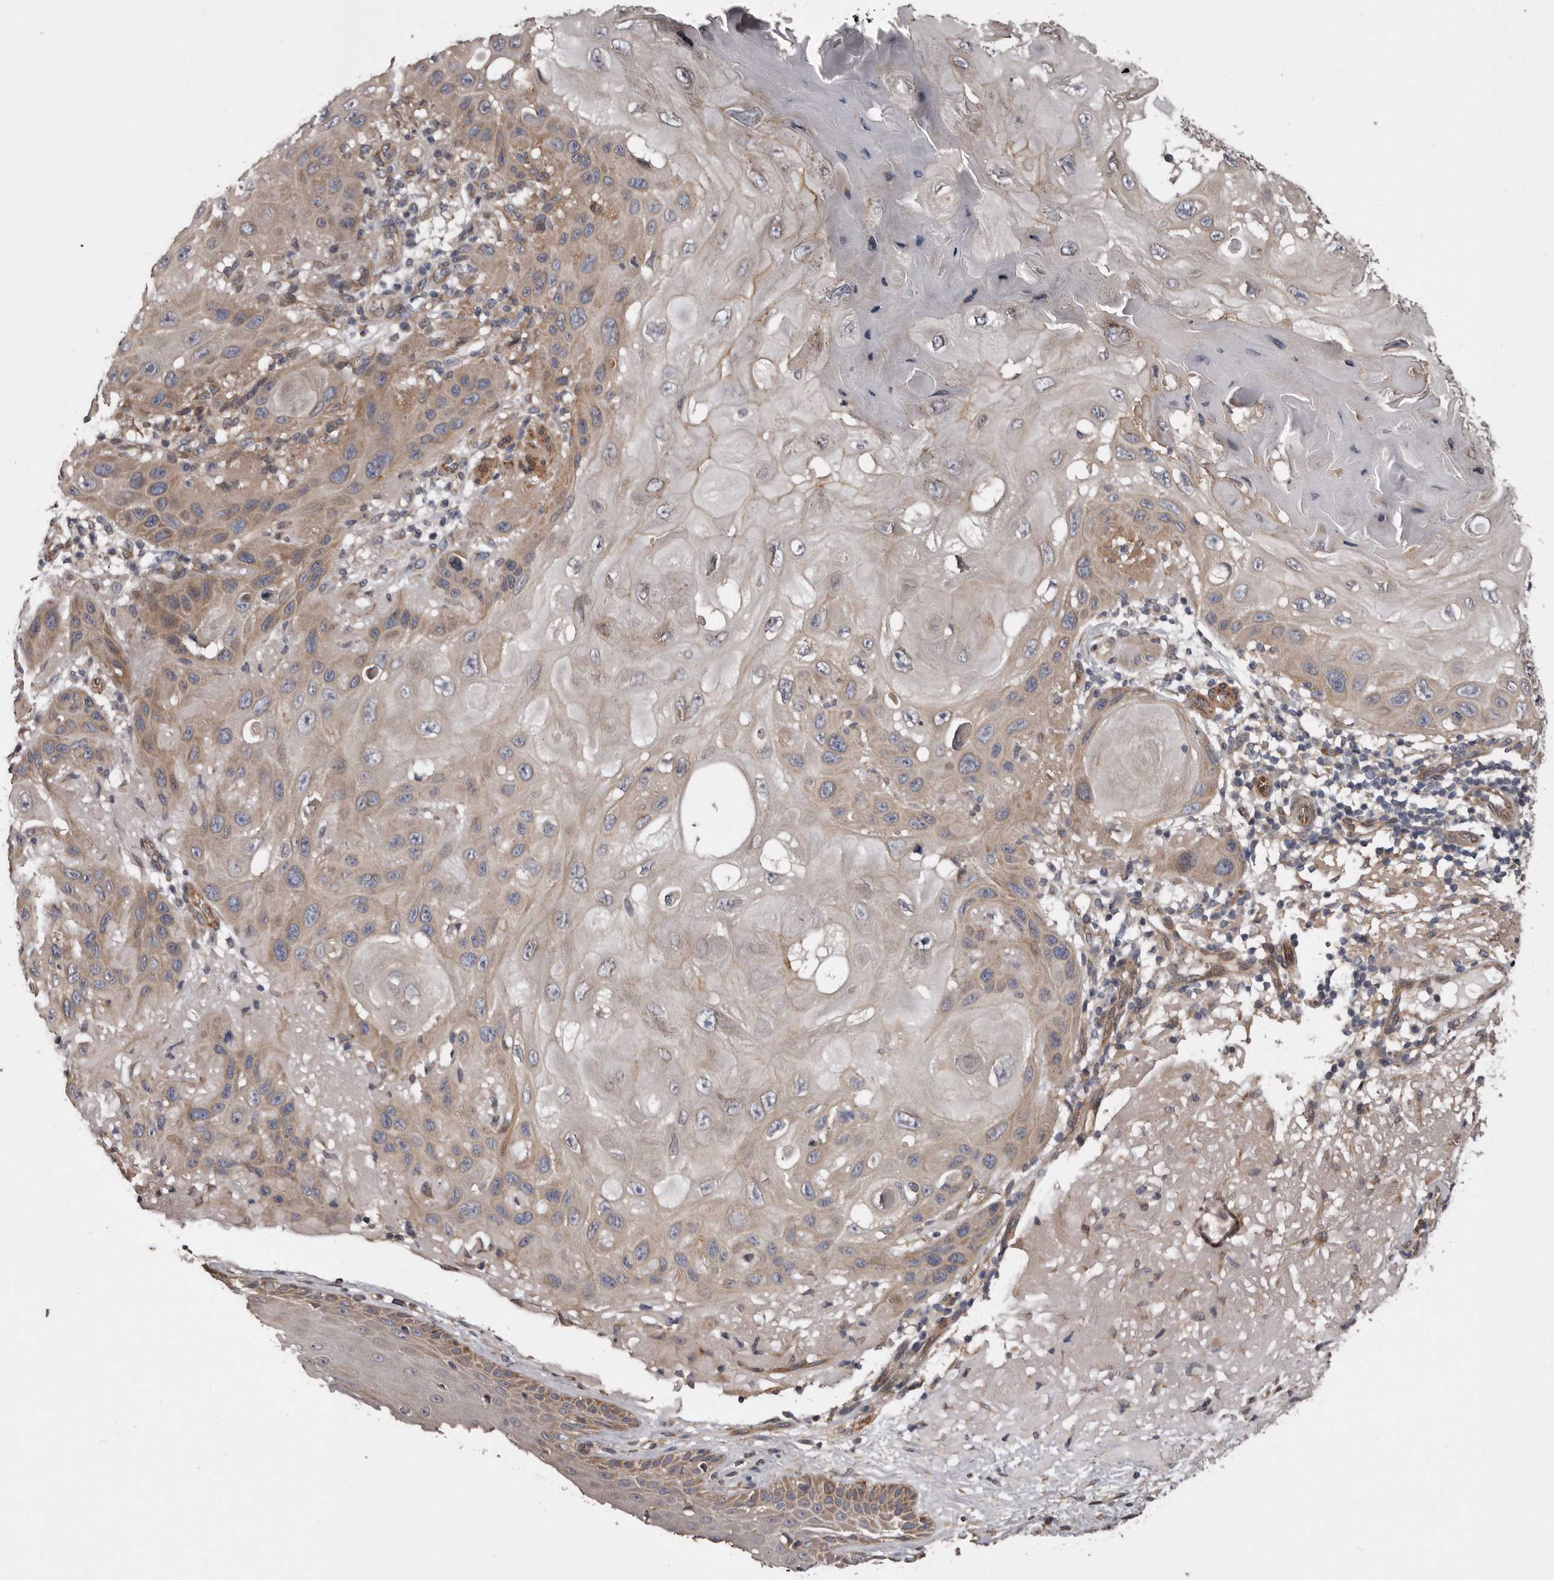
{"staining": {"intensity": "weak", "quantity": "25%-75%", "location": "cytoplasmic/membranous"}, "tissue": "skin cancer", "cell_type": "Tumor cells", "image_type": "cancer", "snomed": [{"axis": "morphology", "description": "Normal tissue, NOS"}, {"axis": "morphology", "description": "Squamous cell carcinoma, NOS"}, {"axis": "topography", "description": "Skin"}], "caption": "Human squamous cell carcinoma (skin) stained with a protein marker shows weak staining in tumor cells.", "gene": "ARMCX1", "patient": {"sex": "female", "age": 96}}